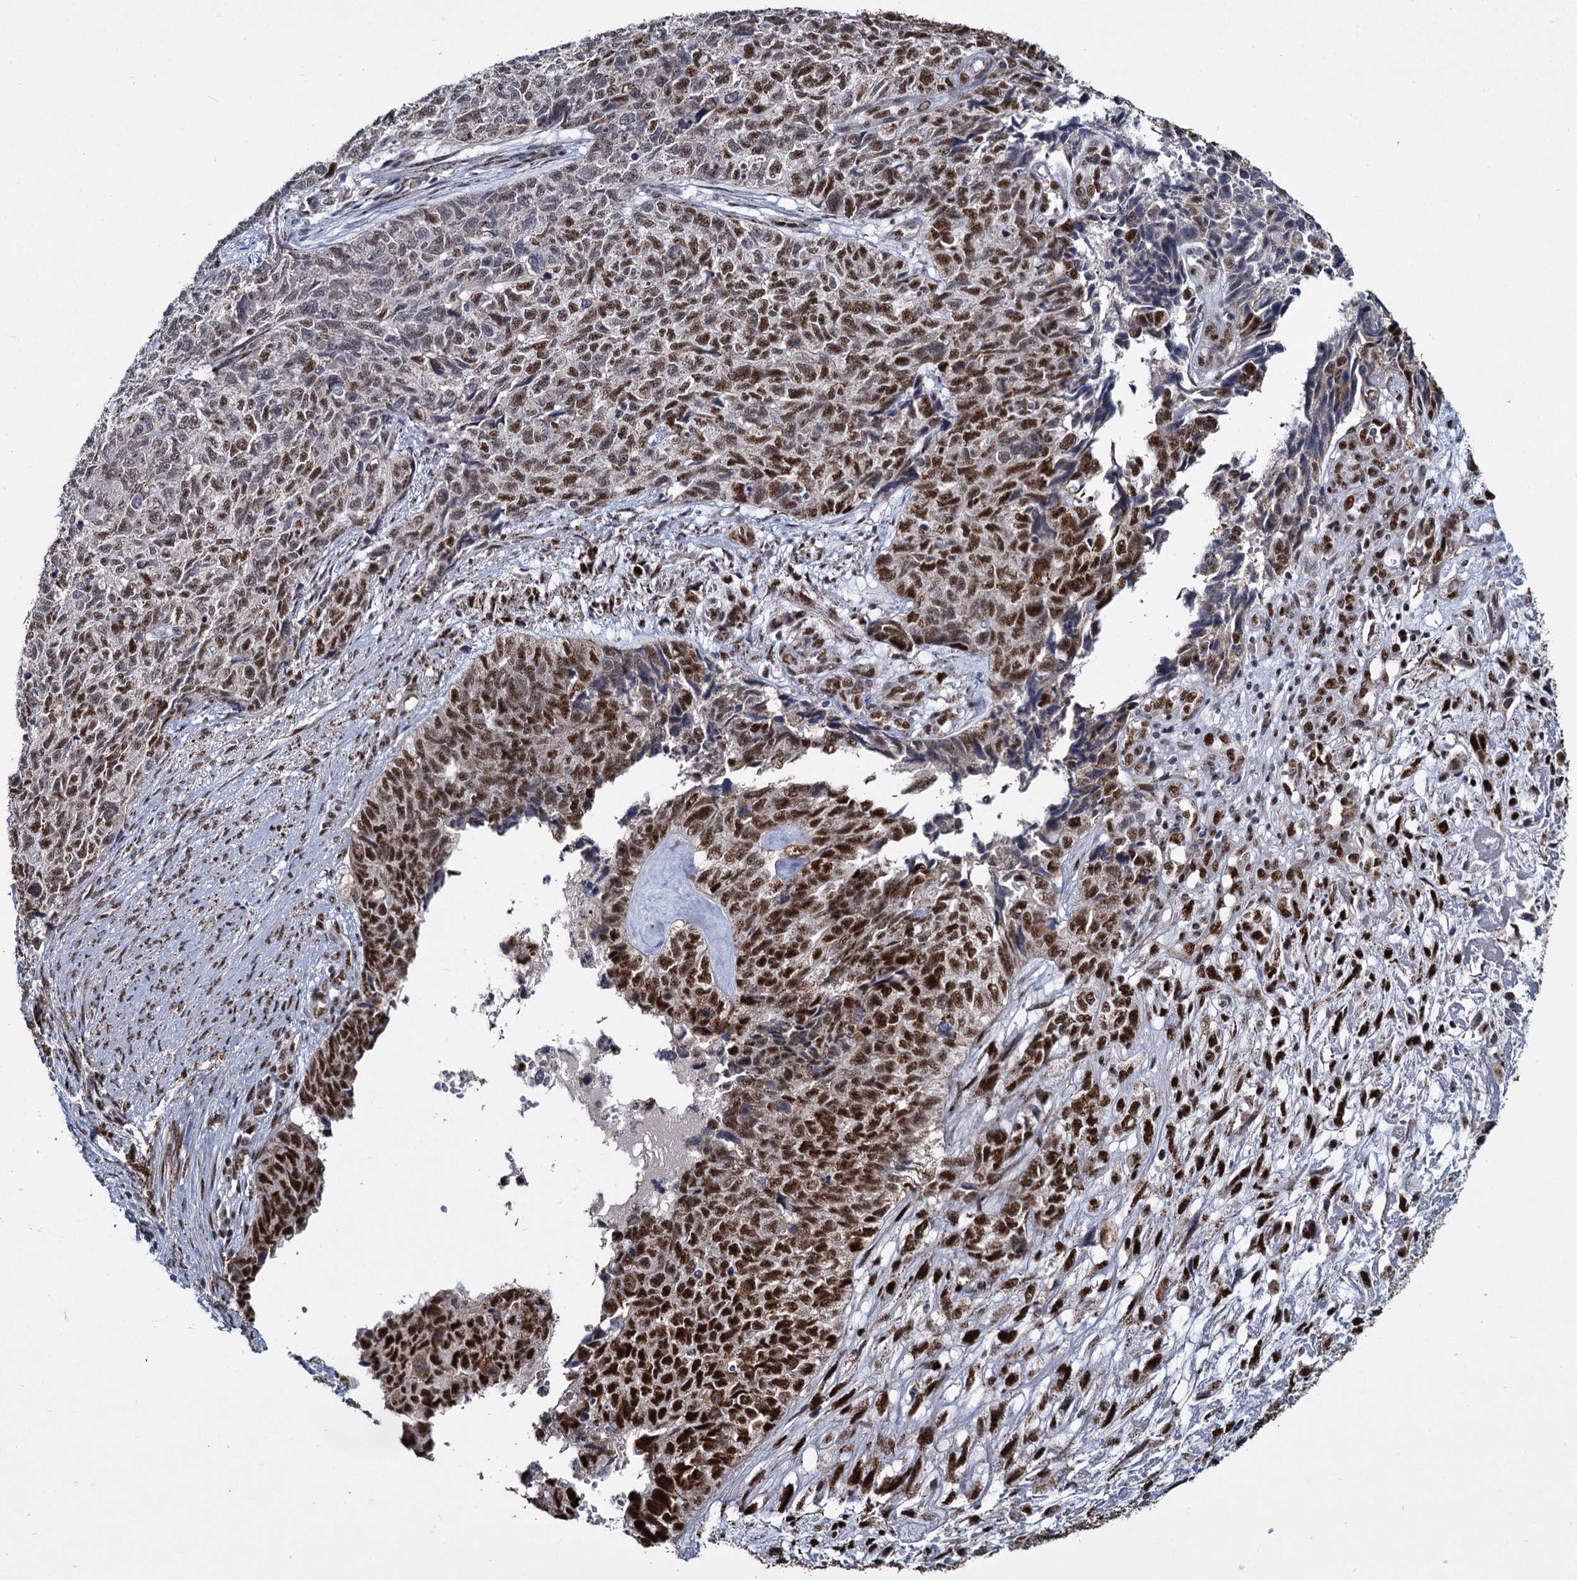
{"staining": {"intensity": "strong", "quantity": "25%-75%", "location": "nuclear"}, "tissue": "cervical cancer", "cell_type": "Tumor cells", "image_type": "cancer", "snomed": [{"axis": "morphology", "description": "Squamous cell carcinoma, NOS"}, {"axis": "topography", "description": "Cervix"}], "caption": "The photomicrograph demonstrates a brown stain indicating the presence of a protein in the nuclear of tumor cells in cervical cancer (squamous cell carcinoma).", "gene": "RPUSD4", "patient": {"sex": "female", "age": 63}}